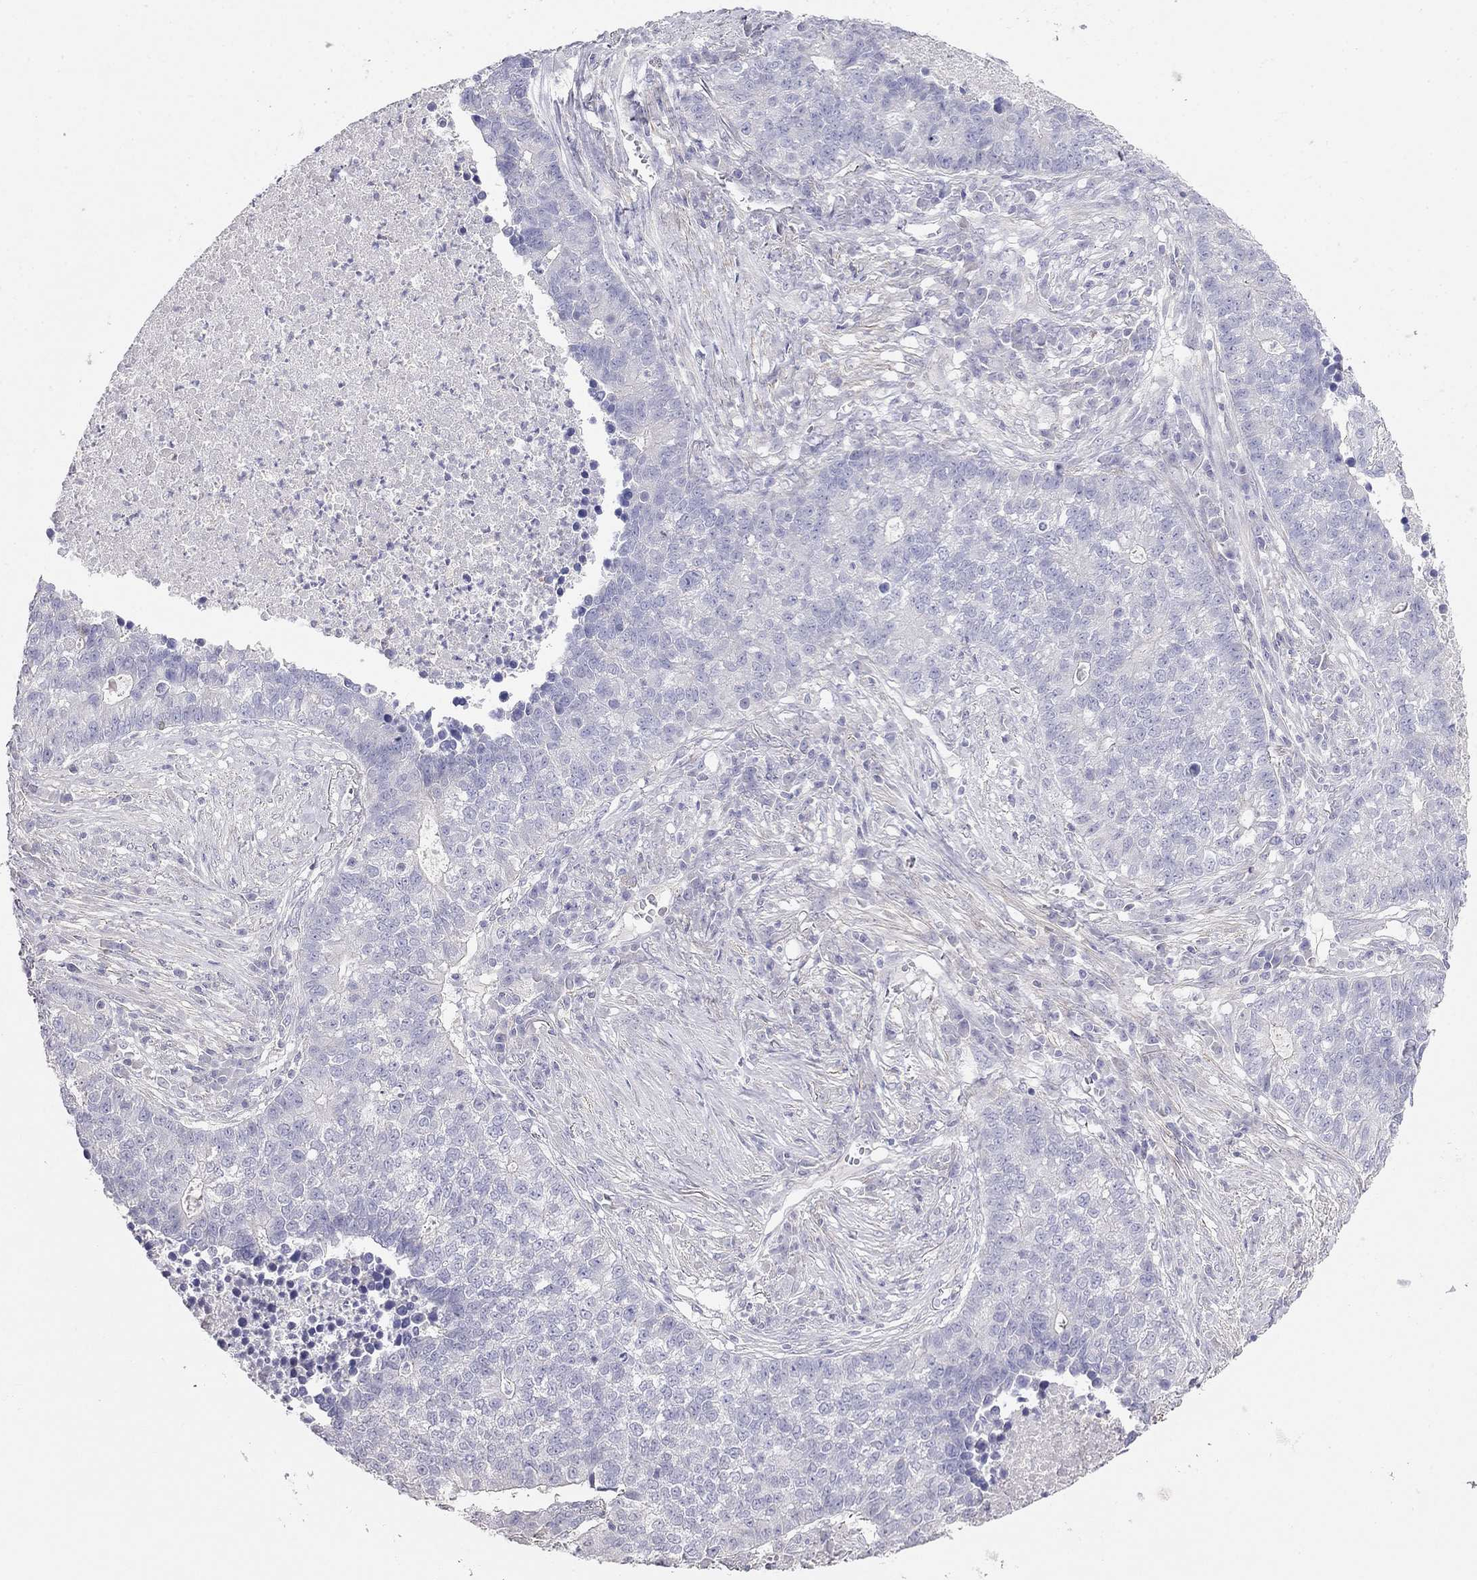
{"staining": {"intensity": "negative", "quantity": "none", "location": "none"}, "tissue": "lung cancer", "cell_type": "Tumor cells", "image_type": "cancer", "snomed": [{"axis": "morphology", "description": "Adenocarcinoma, NOS"}, {"axis": "topography", "description": "Lung"}], "caption": "The immunohistochemistry (IHC) photomicrograph has no significant positivity in tumor cells of lung adenocarcinoma tissue.", "gene": "LY6H", "patient": {"sex": "male", "age": 57}}